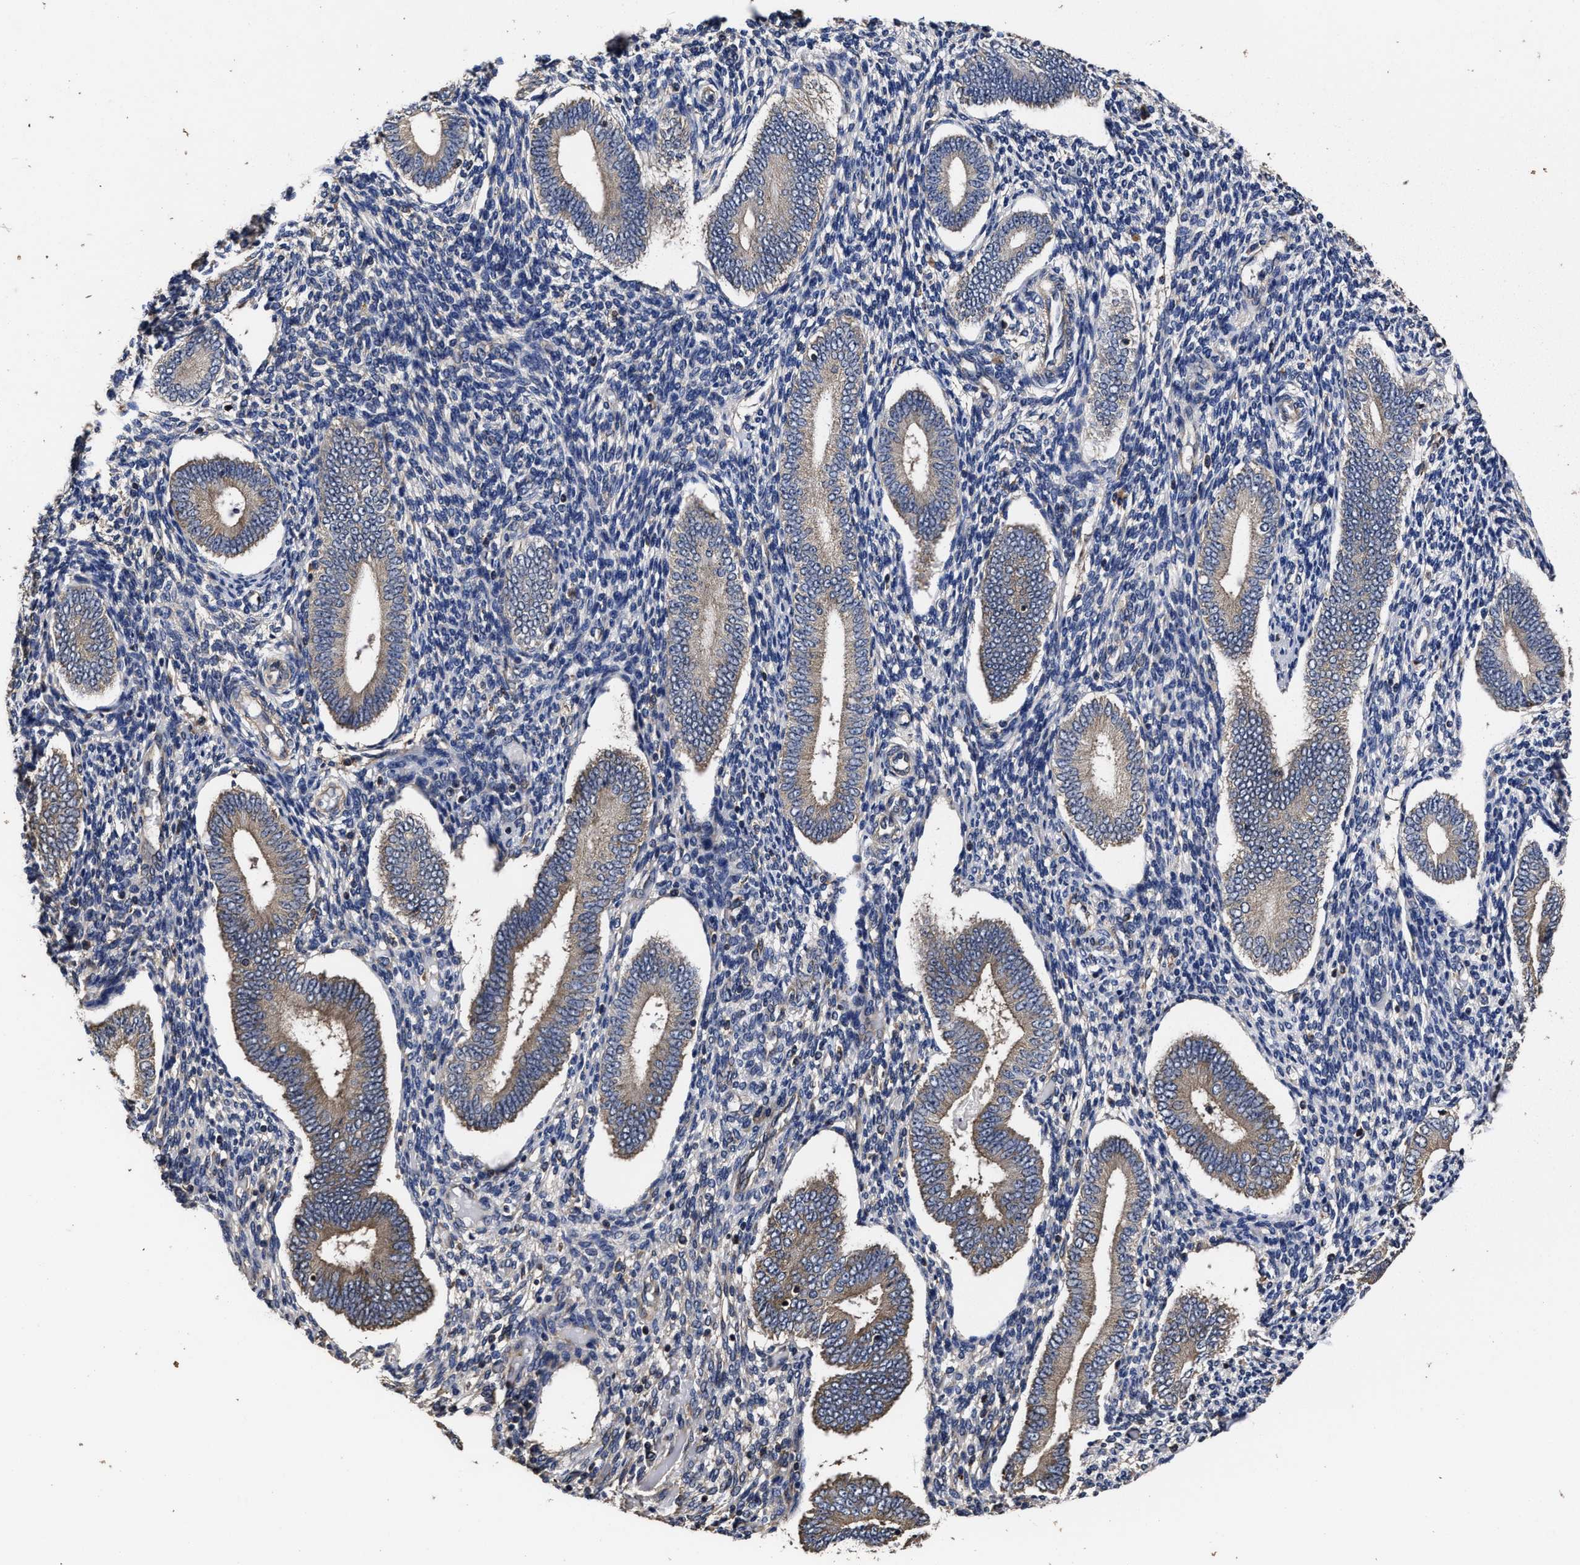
{"staining": {"intensity": "negative", "quantity": "none", "location": "none"}, "tissue": "endometrium", "cell_type": "Cells in endometrial stroma", "image_type": "normal", "snomed": [{"axis": "morphology", "description": "Normal tissue, NOS"}, {"axis": "topography", "description": "Endometrium"}], "caption": "Immunohistochemistry (IHC) of unremarkable endometrium exhibits no expression in cells in endometrial stroma. (Immunohistochemistry, brightfield microscopy, high magnification).", "gene": "AVEN", "patient": {"sex": "female", "age": 42}}